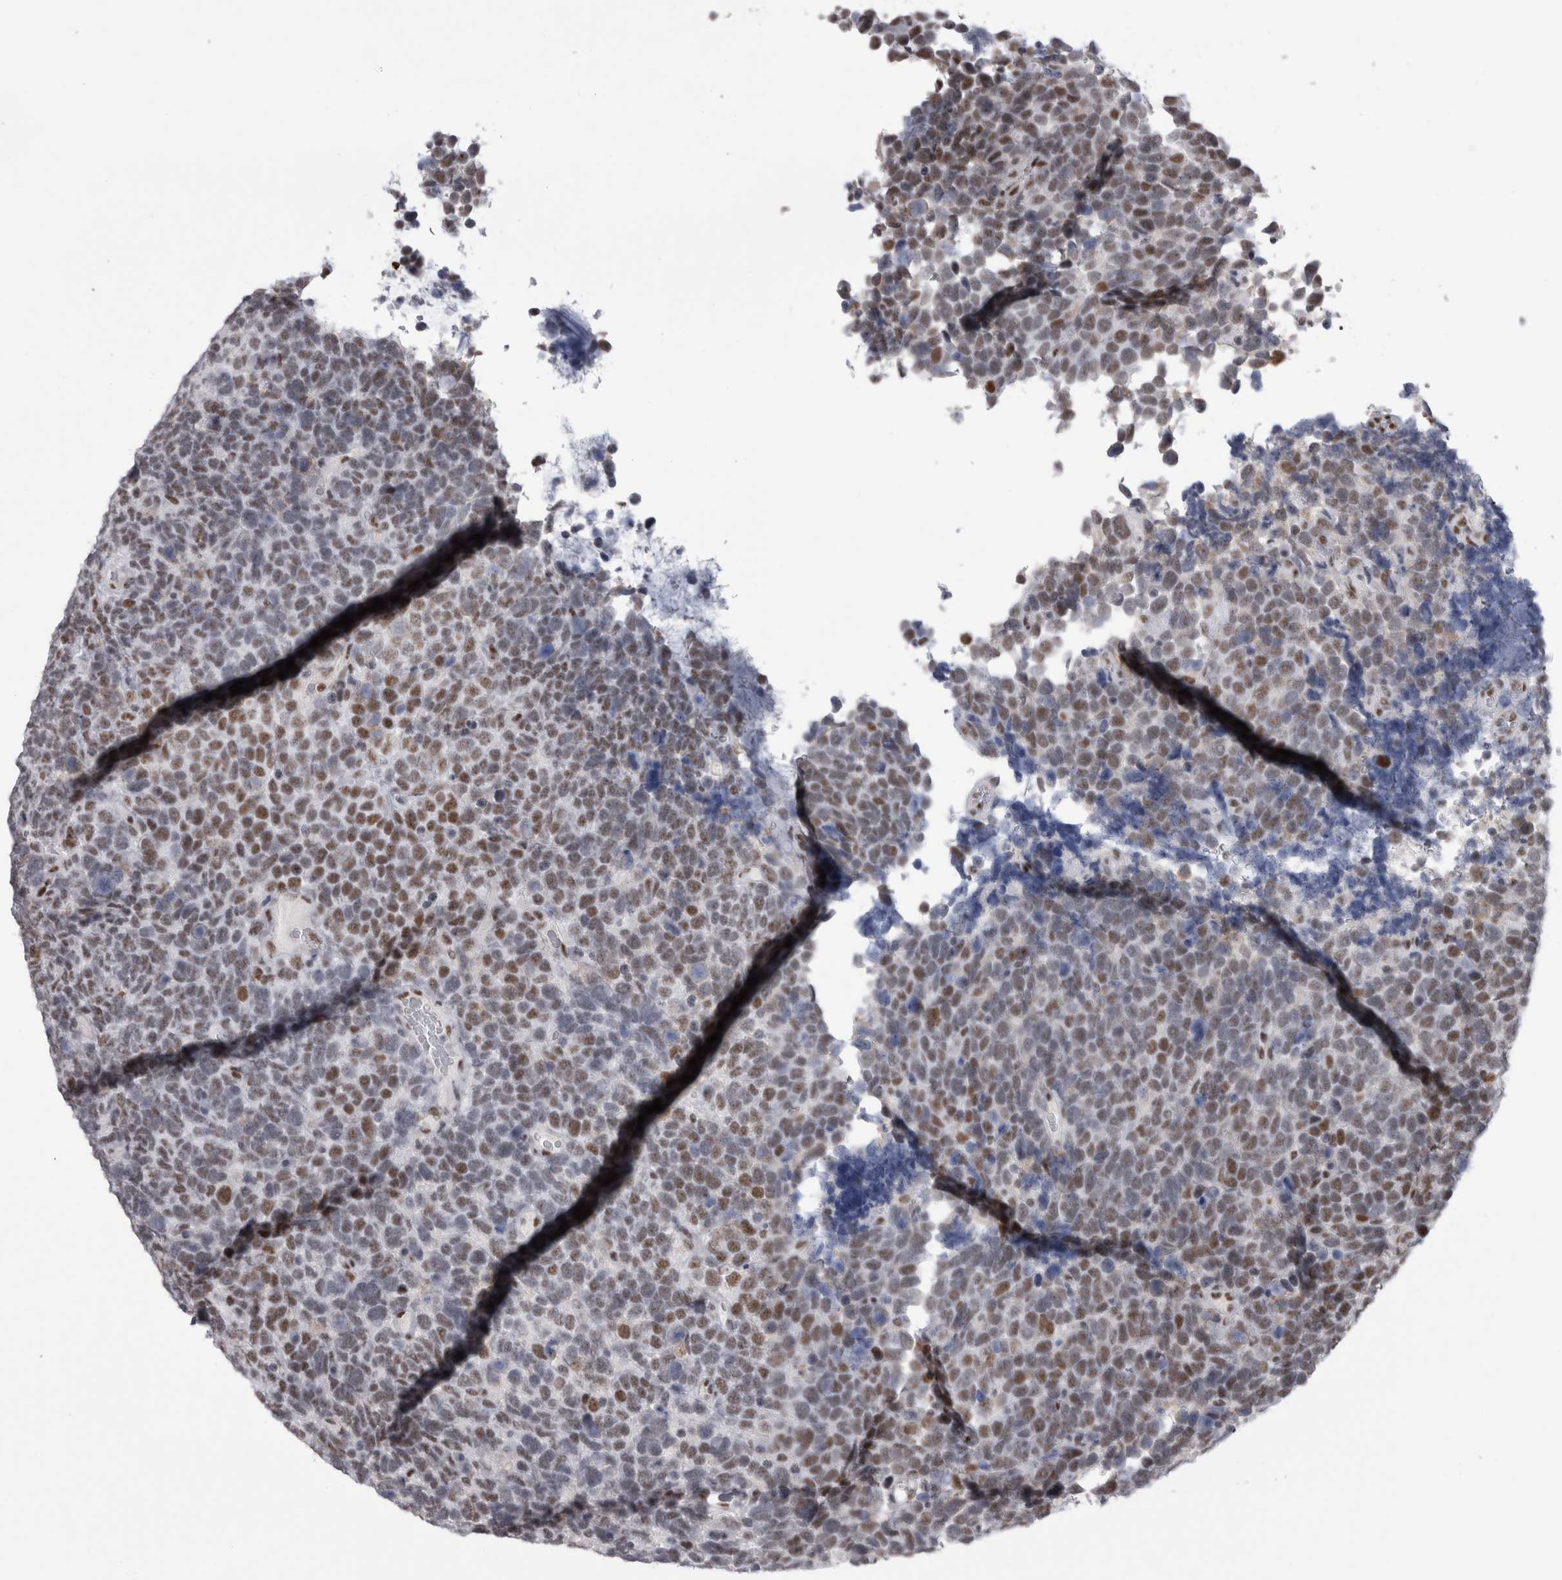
{"staining": {"intensity": "moderate", "quantity": ">75%", "location": "nuclear"}, "tissue": "urothelial cancer", "cell_type": "Tumor cells", "image_type": "cancer", "snomed": [{"axis": "morphology", "description": "Urothelial carcinoma, High grade"}, {"axis": "topography", "description": "Urinary bladder"}], "caption": "Immunohistochemical staining of urothelial carcinoma (high-grade) displays medium levels of moderate nuclear protein expression in approximately >75% of tumor cells. The protein of interest is shown in brown color, while the nuclei are stained blue.", "gene": "API5", "patient": {"sex": "female", "age": 82}}